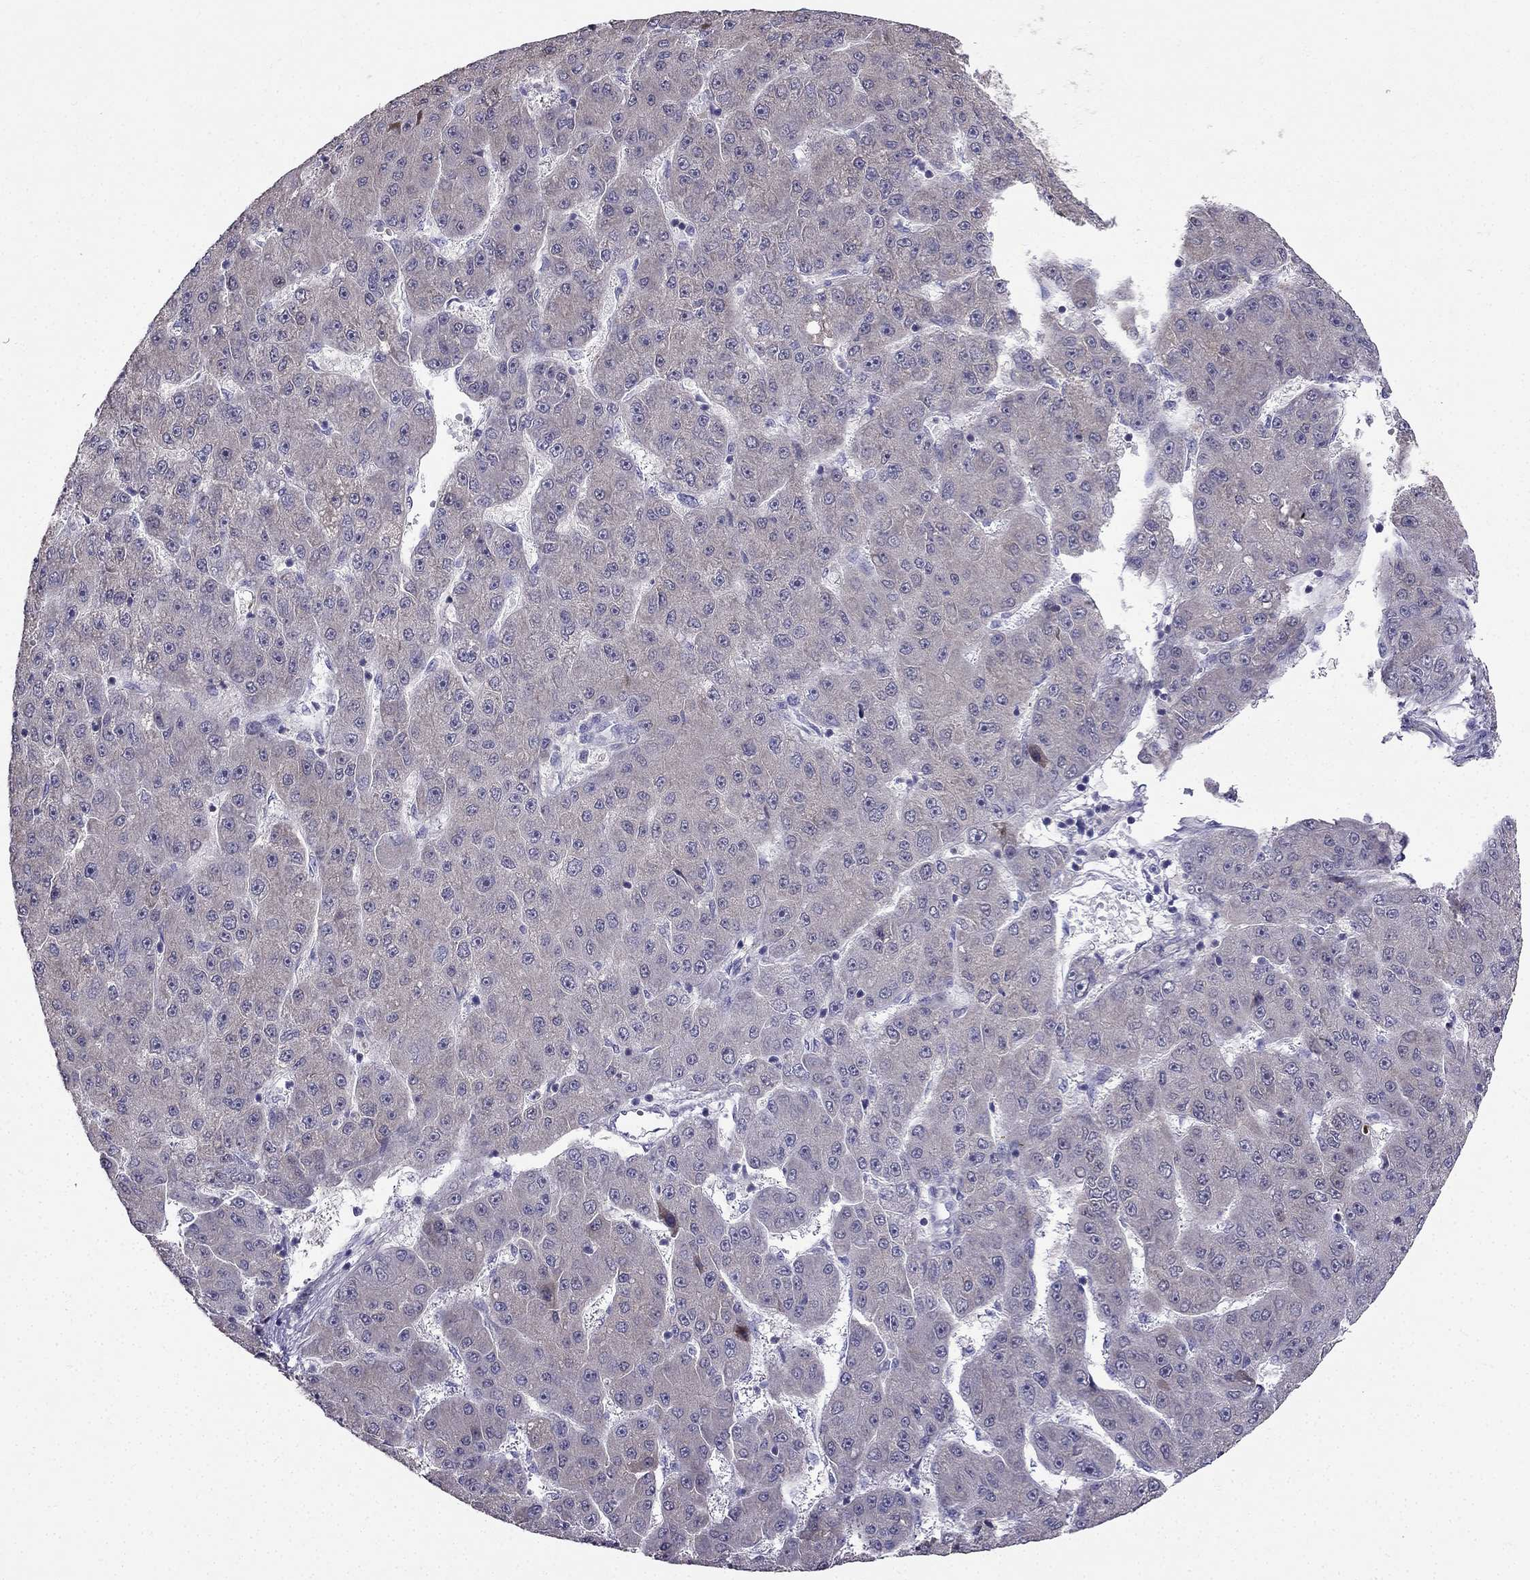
{"staining": {"intensity": "negative", "quantity": "none", "location": "none"}, "tissue": "liver cancer", "cell_type": "Tumor cells", "image_type": "cancer", "snomed": [{"axis": "morphology", "description": "Carcinoma, Hepatocellular, NOS"}, {"axis": "topography", "description": "Liver"}], "caption": "The immunohistochemistry (IHC) image has no significant positivity in tumor cells of hepatocellular carcinoma (liver) tissue.", "gene": "AS3MT", "patient": {"sex": "male", "age": 67}}